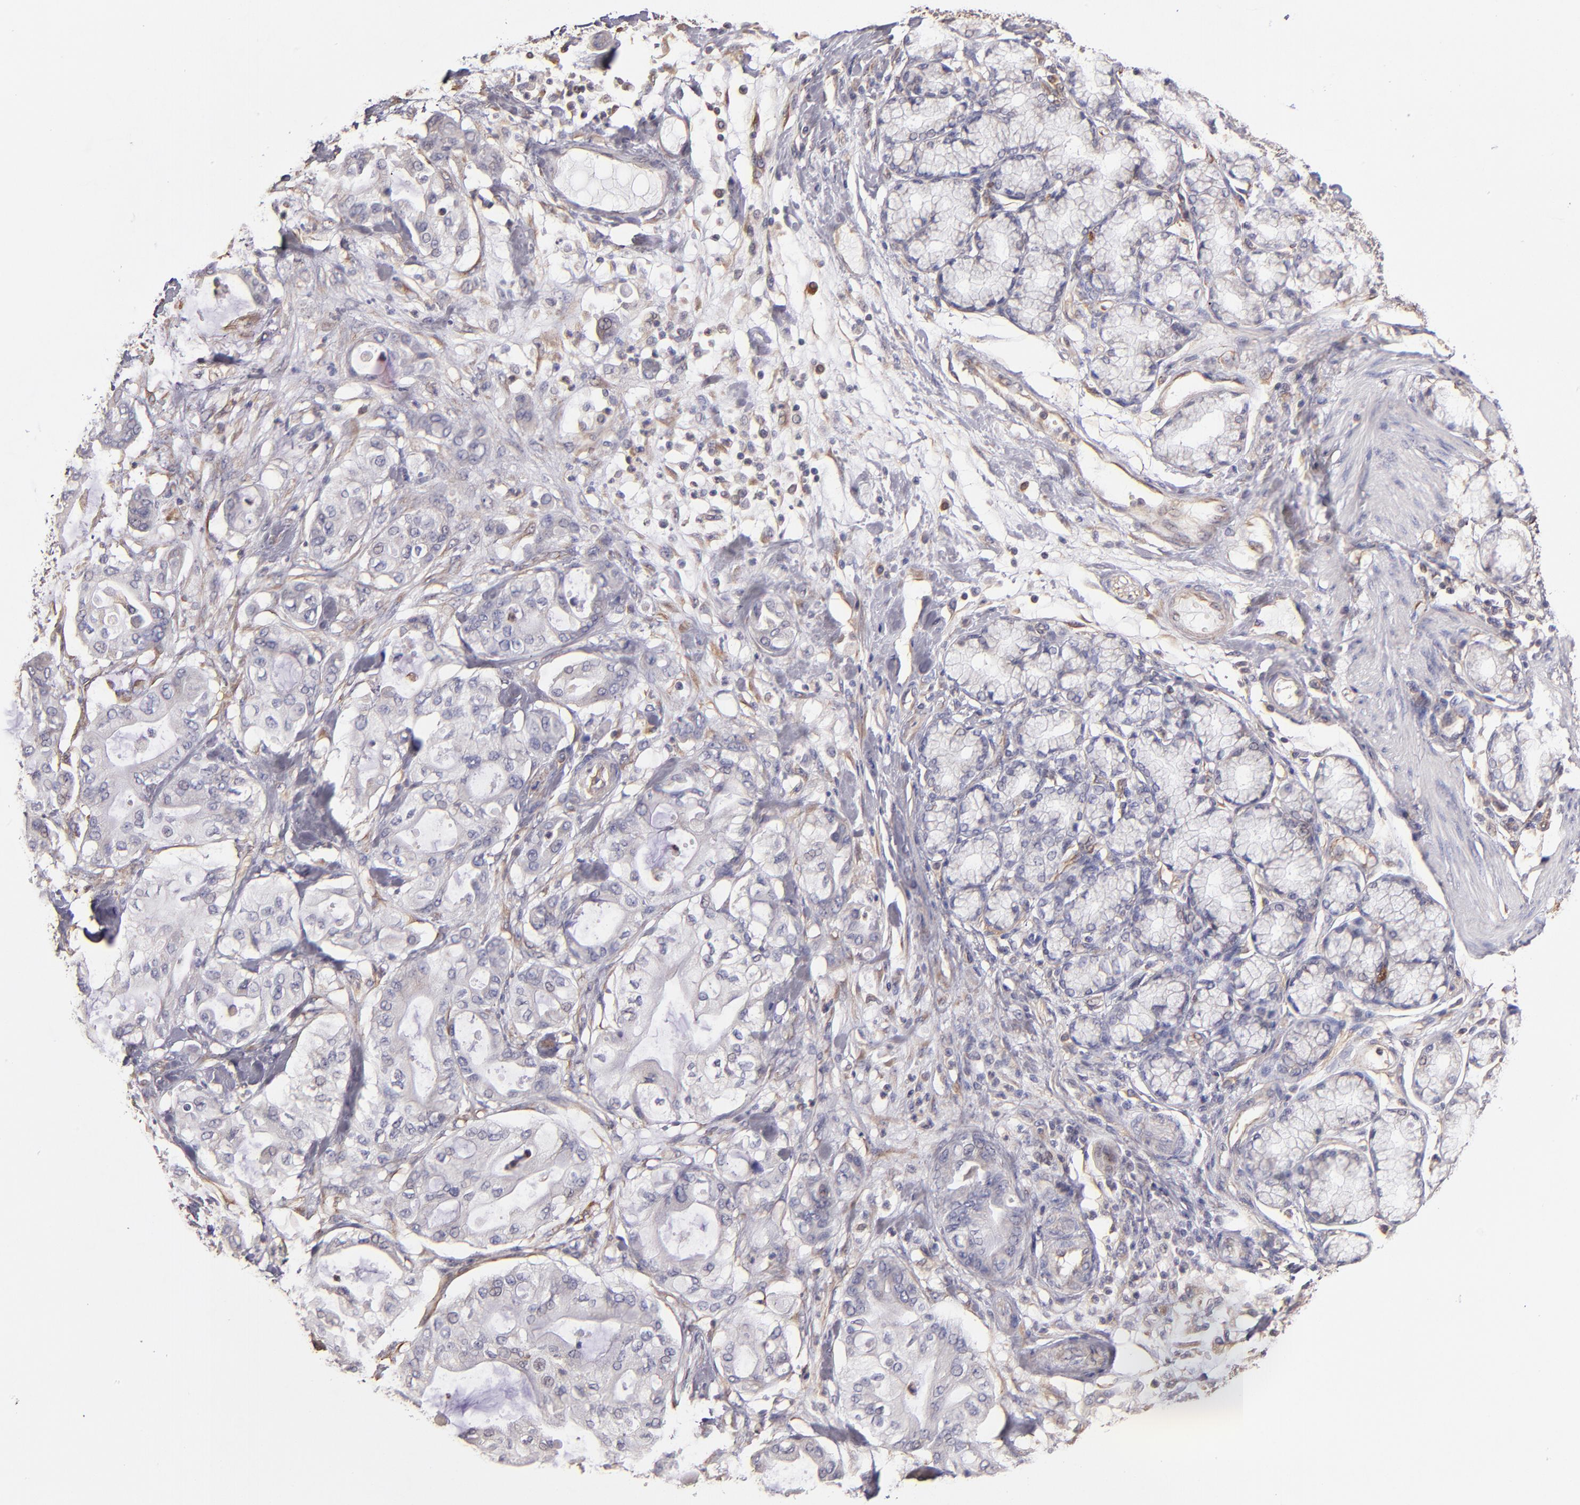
{"staining": {"intensity": "negative", "quantity": "none", "location": "none"}, "tissue": "pancreatic cancer", "cell_type": "Tumor cells", "image_type": "cancer", "snomed": [{"axis": "morphology", "description": "Adenocarcinoma, NOS"}, {"axis": "morphology", "description": "Adenocarcinoma, metastatic, NOS"}, {"axis": "topography", "description": "Lymph node"}, {"axis": "topography", "description": "Pancreas"}, {"axis": "topography", "description": "Duodenum"}], "caption": "Image shows no significant protein expression in tumor cells of pancreatic cancer.", "gene": "ABCC1", "patient": {"sex": "female", "age": 64}}